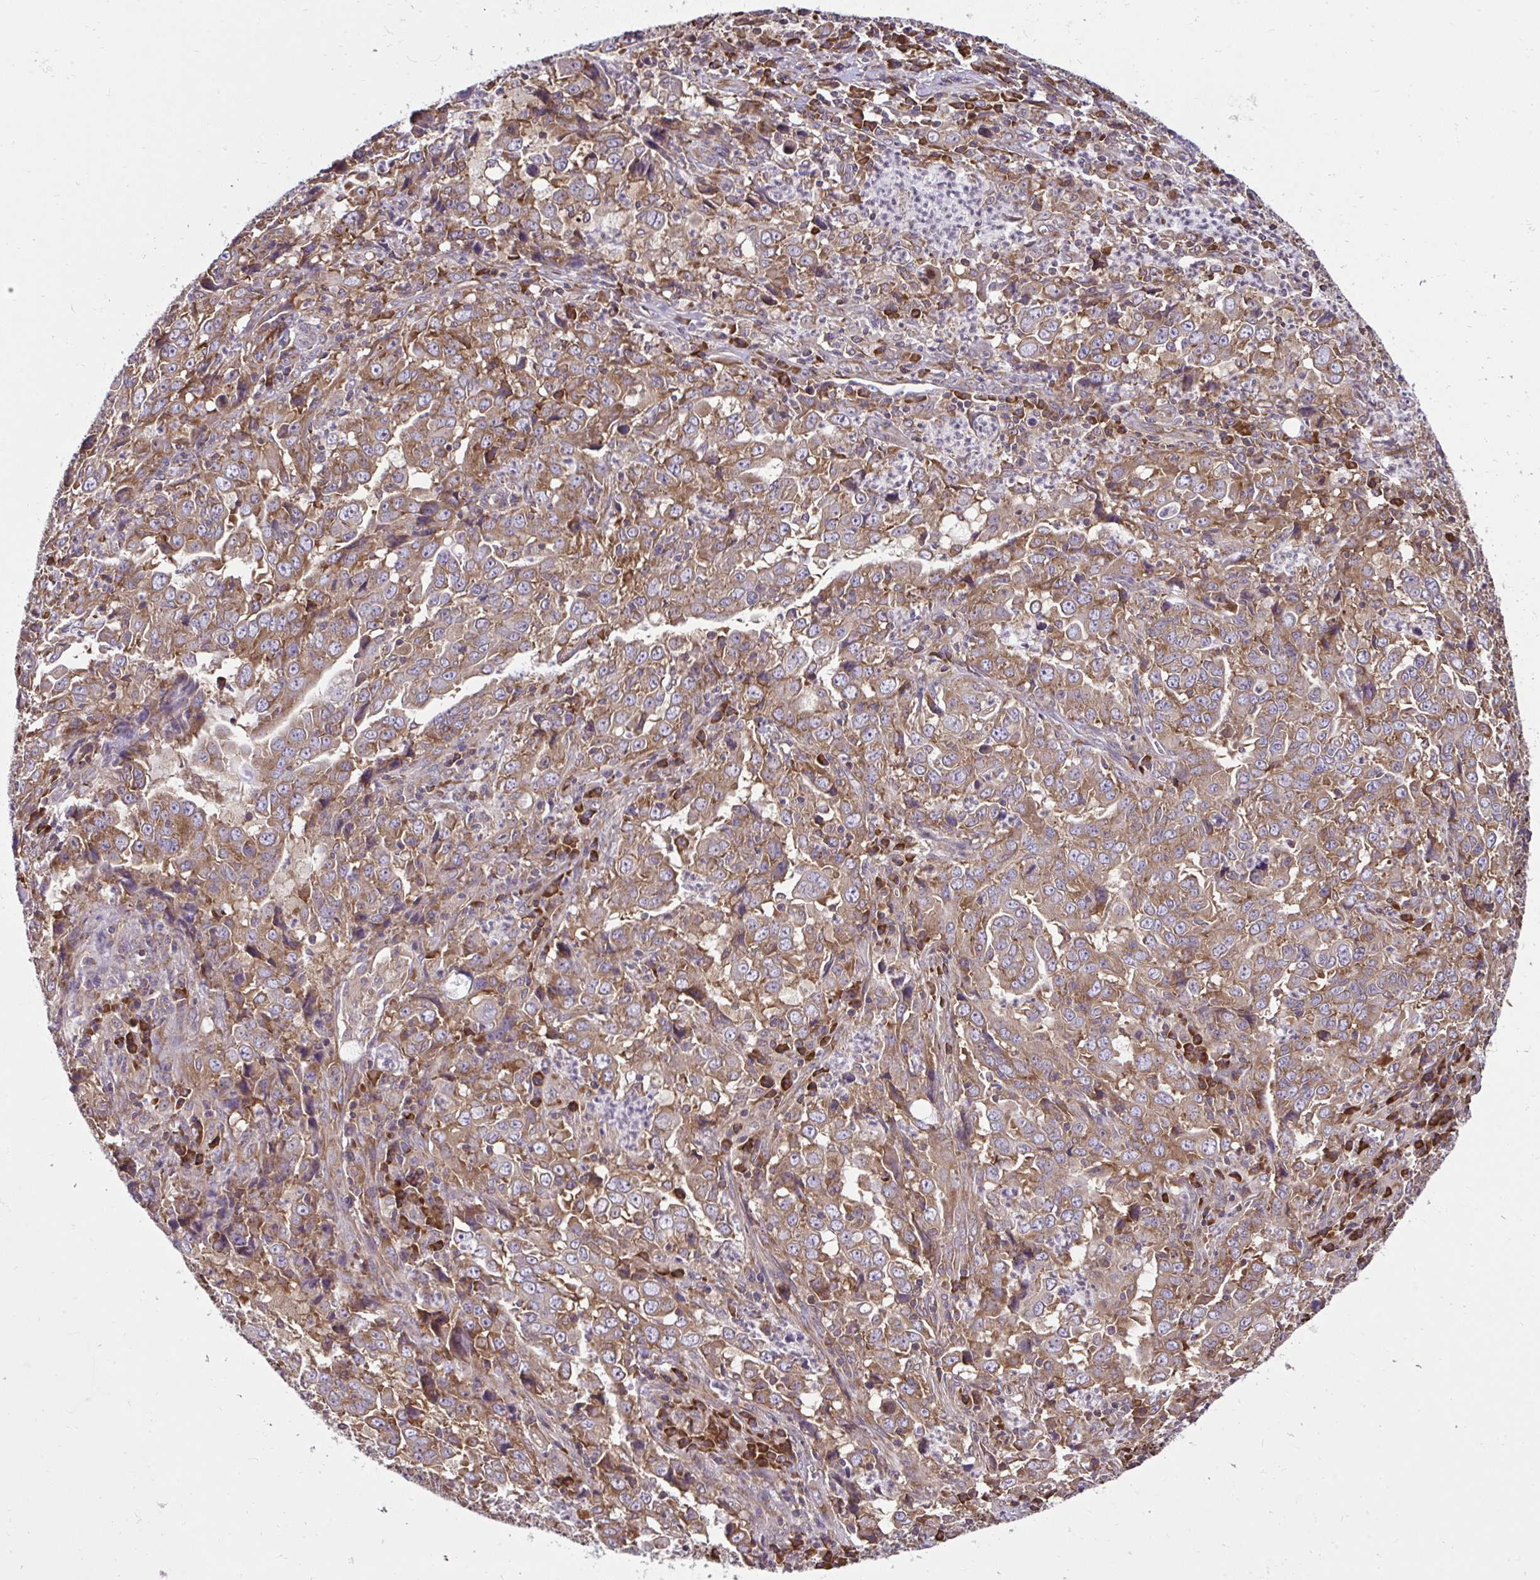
{"staining": {"intensity": "moderate", "quantity": ">75%", "location": "cytoplasmic/membranous"}, "tissue": "lung cancer", "cell_type": "Tumor cells", "image_type": "cancer", "snomed": [{"axis": "morphology", "description": "Adenocarcinoma, NOS"}, {"axis": "topography", "description": "Lung"}], "caption": "Lung cancer (adenocarcinoma) was stained to show a protein in brown. There is medium levels of moderate cytoplasmic/membranous positivity in approximately >75% of tumor cells.", "gene": "RPS7", "patient": {"sex": "male", "age": 67}}